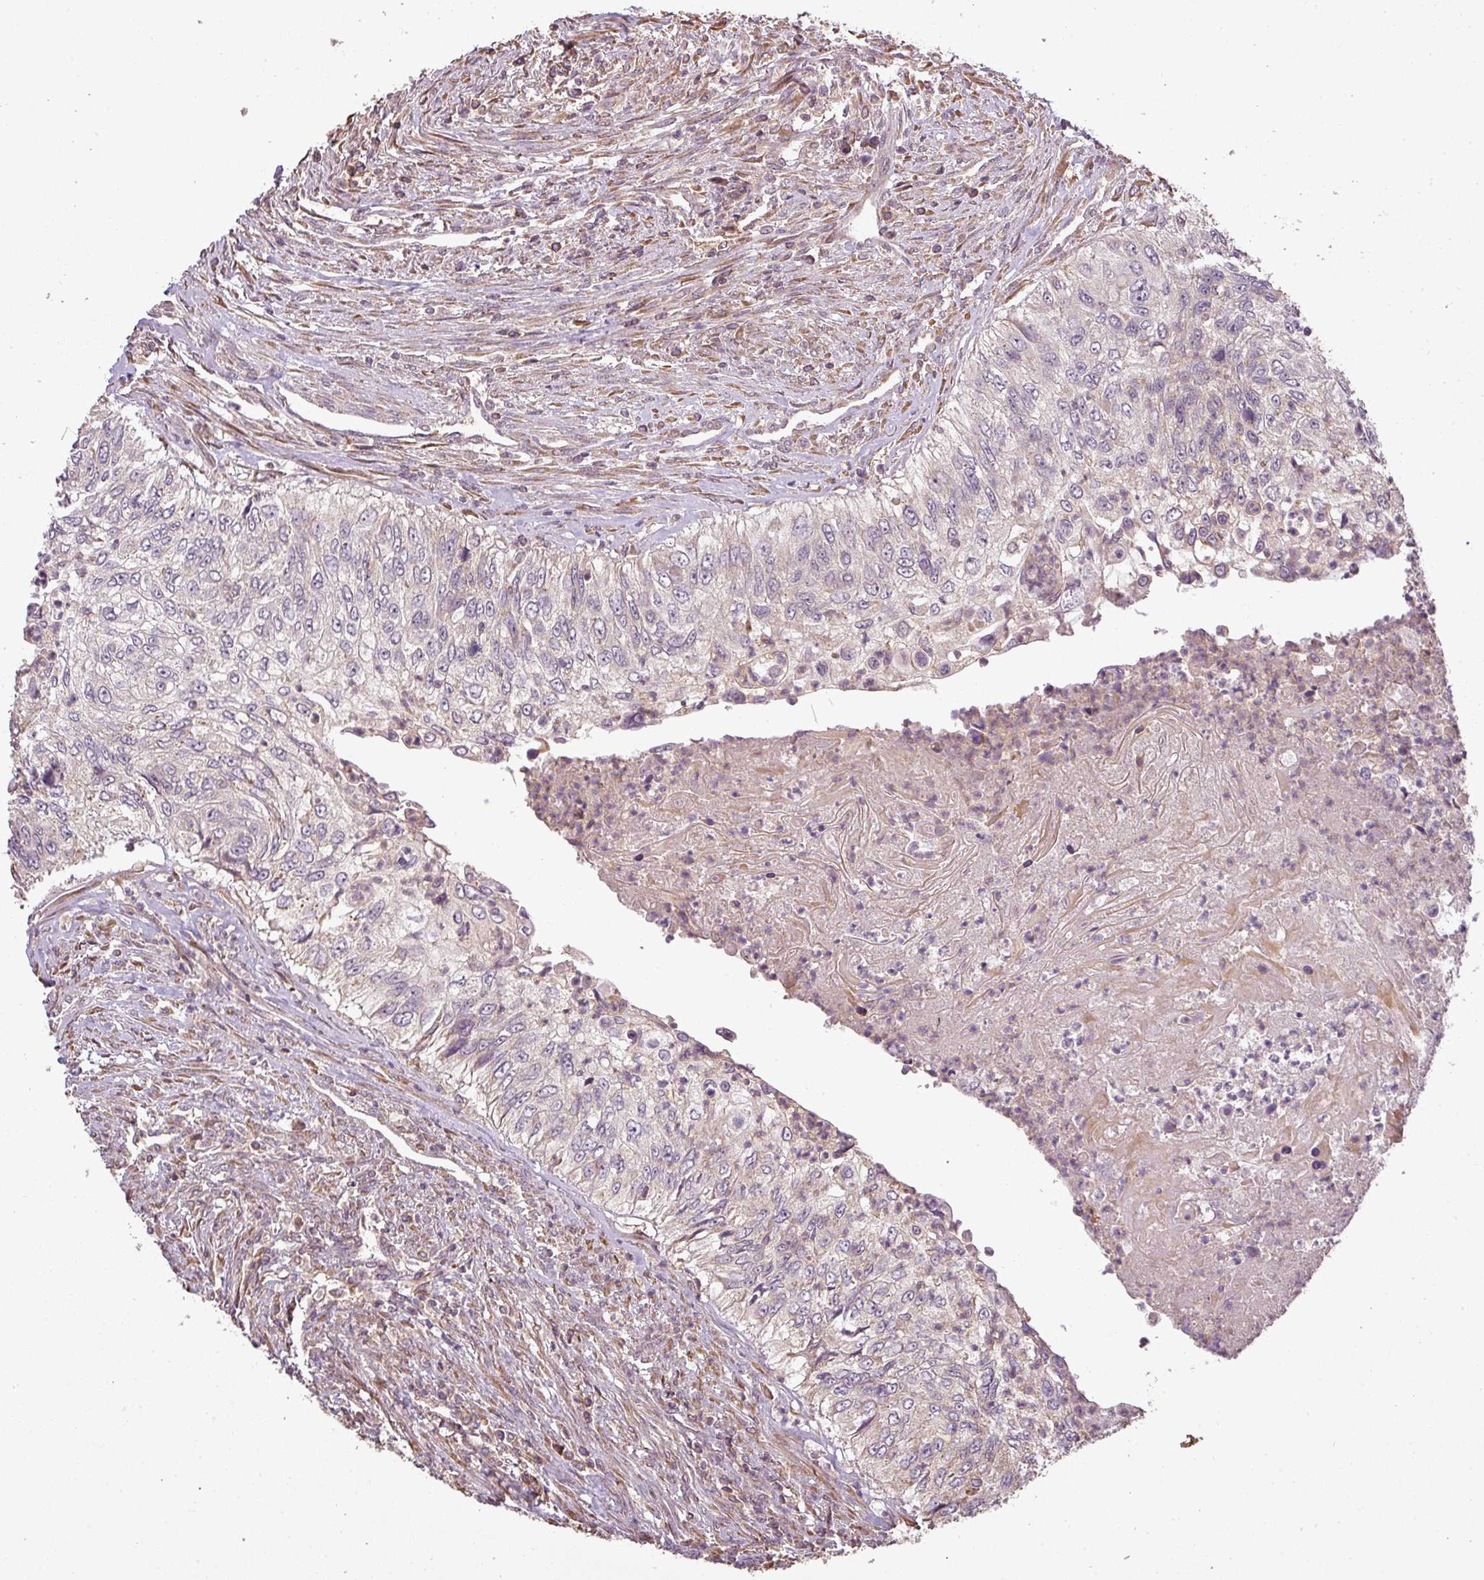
{"staining": {"intensity": "negative", "quantity": "none", "location": "none"}, "tissue": "urothelial cancer", "cell_type": "Tumor cells", "image_type": "cancer", "snomed": [{"axis": "morphology", "description": "Urothelial carcinoma, High grade"}, {"axis": "topography", "description": "Urinary bladder"}], "caption": "IHC of urothelial carcinoma (high-grade) demonstrates no positivity in tumor cells.", "gene": "FAIM", "patient": {"sex": "female", "age": 60}}